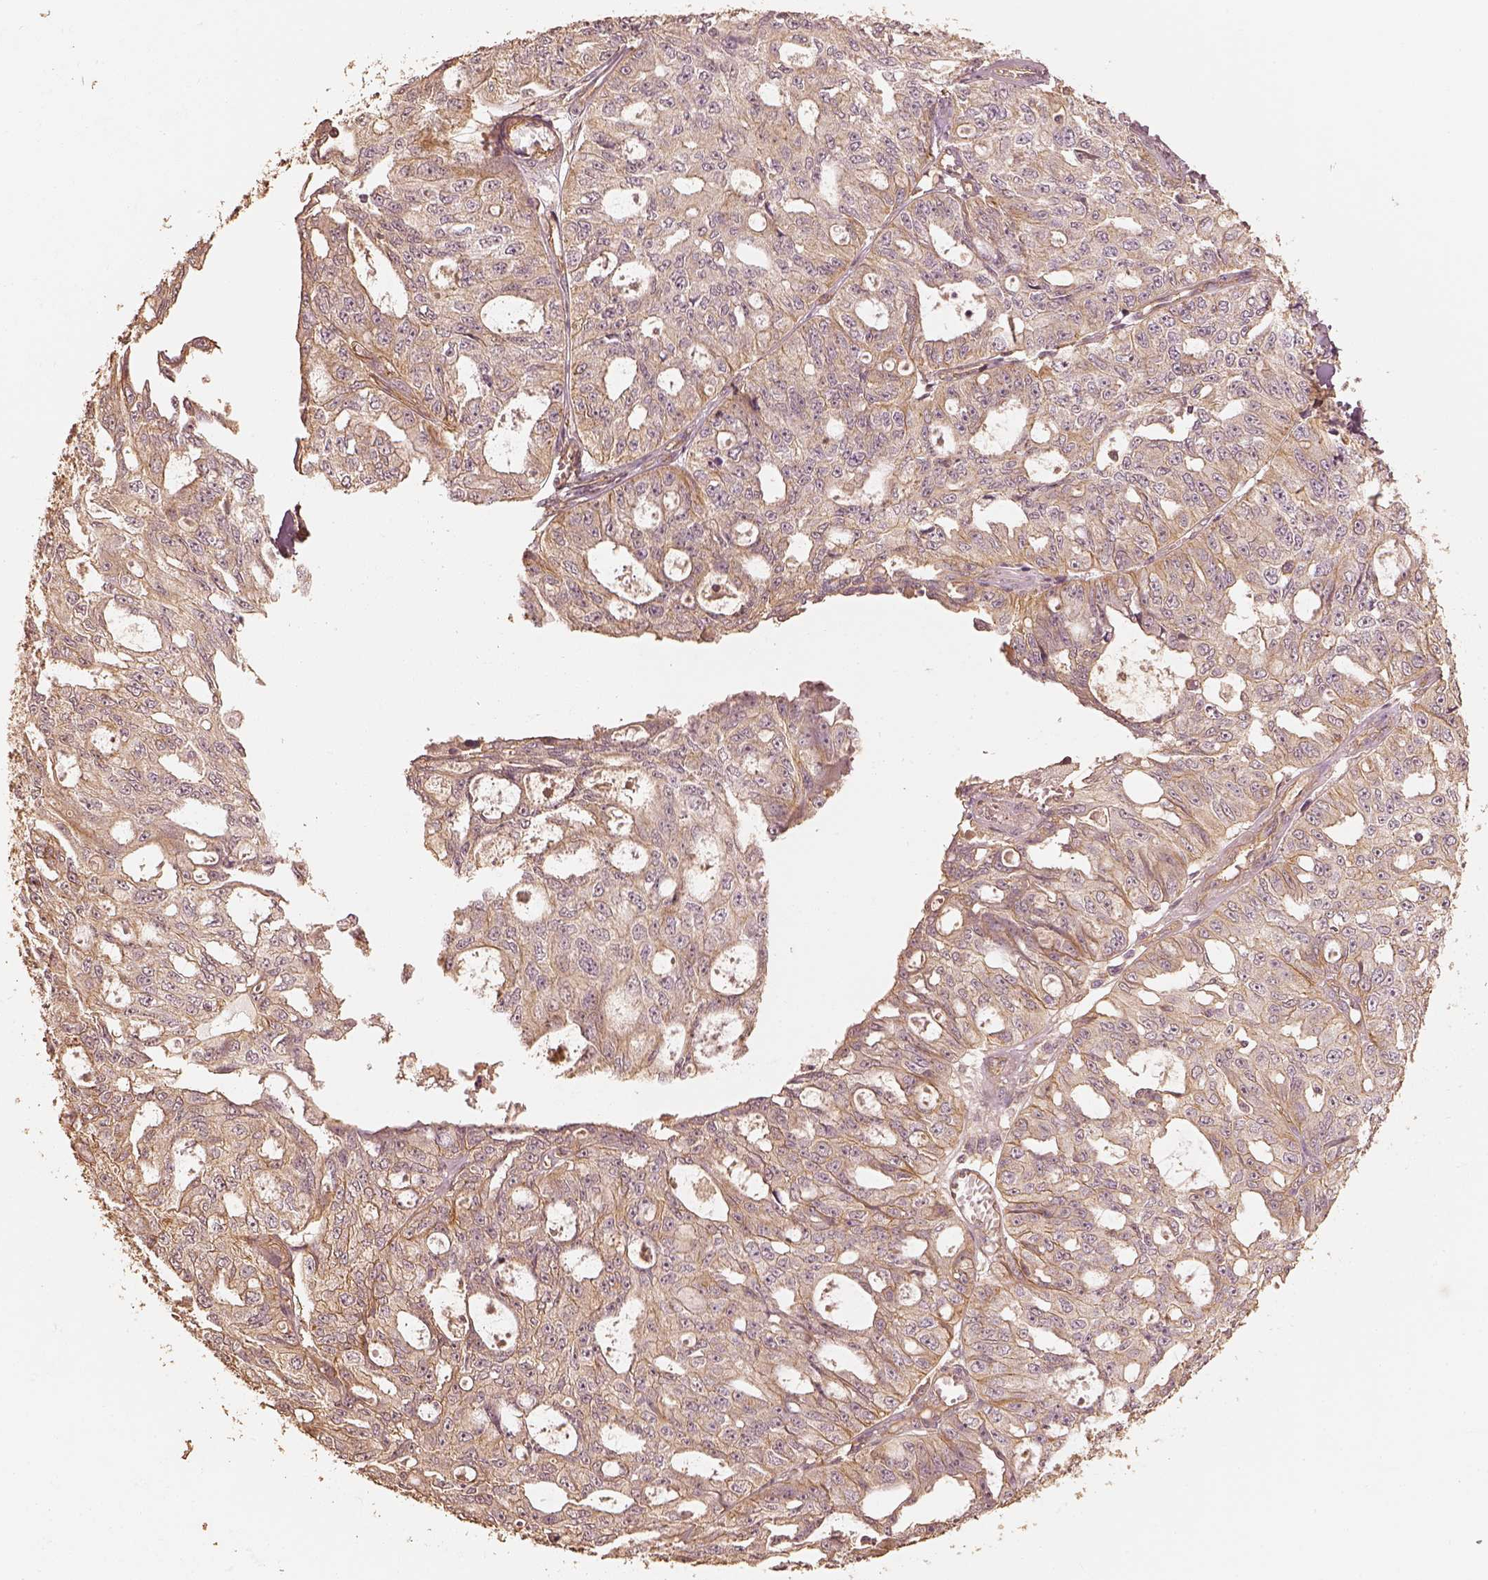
{"staining": {"intensity": "moderate", "quantity": "25%-75%", "location": "cytoplasmic/membranous"}, "tissue": "ovarian cancer", "cell_type": "Tumor cells", "image_type": "cancer", "snomed": [{"axis": "morphology", "description": "Carcinoma, endometroid"}, {"axis": "topography", "description": "Ovary"}], "caption": "Tumor cells exhibit medium levels of moderate cytoplasmic/membranous positivity in approximately 25%-75% of cells in human ovarian cancer (endometroid carcinoma).", "gene": "WDR7", "patient": {"sex": "female", "age": 65}}